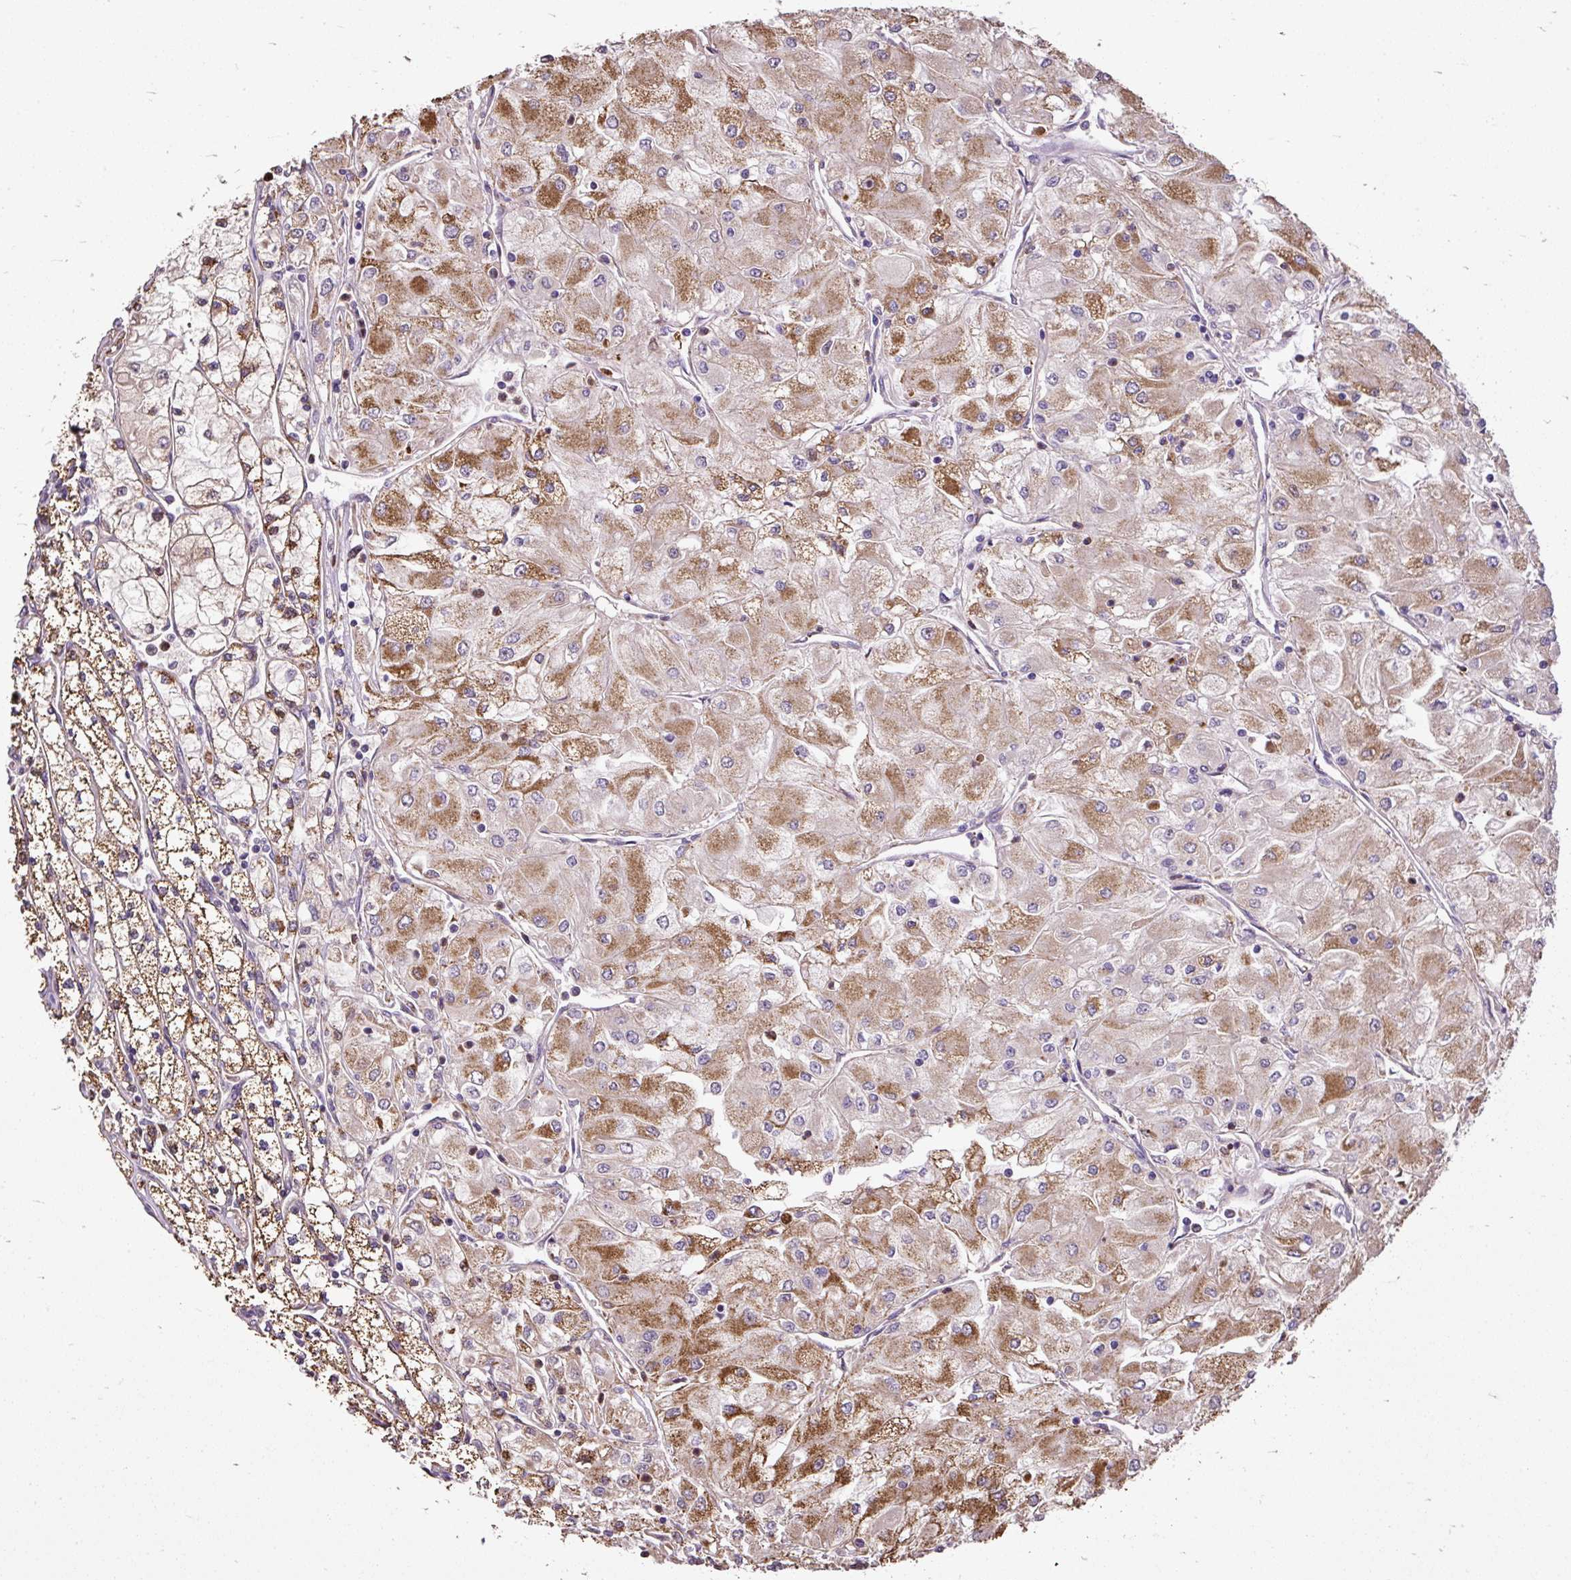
{"staining": {"intensity": "moderate", "quantity": ">75%", "location": "cytoplasmic/membranous"}, "tissue": "renal cancer", "cell_type": "Tumor cells", "image_type": "cancer", "snomed": [{"axis": "morphology", "description": "Adenocarcinoma, NOS"}, {"axis": "topography", "description": "Kidney"}], "caption": "Brown immunohistochemical staining in human renal cancer (adenocarcinoma) reveals moderate cytoplasmic/membranous positivity in about >75% of tumor cells.", "gene": "PUS7L", "patient": {"sex": "male", "age": 80}}